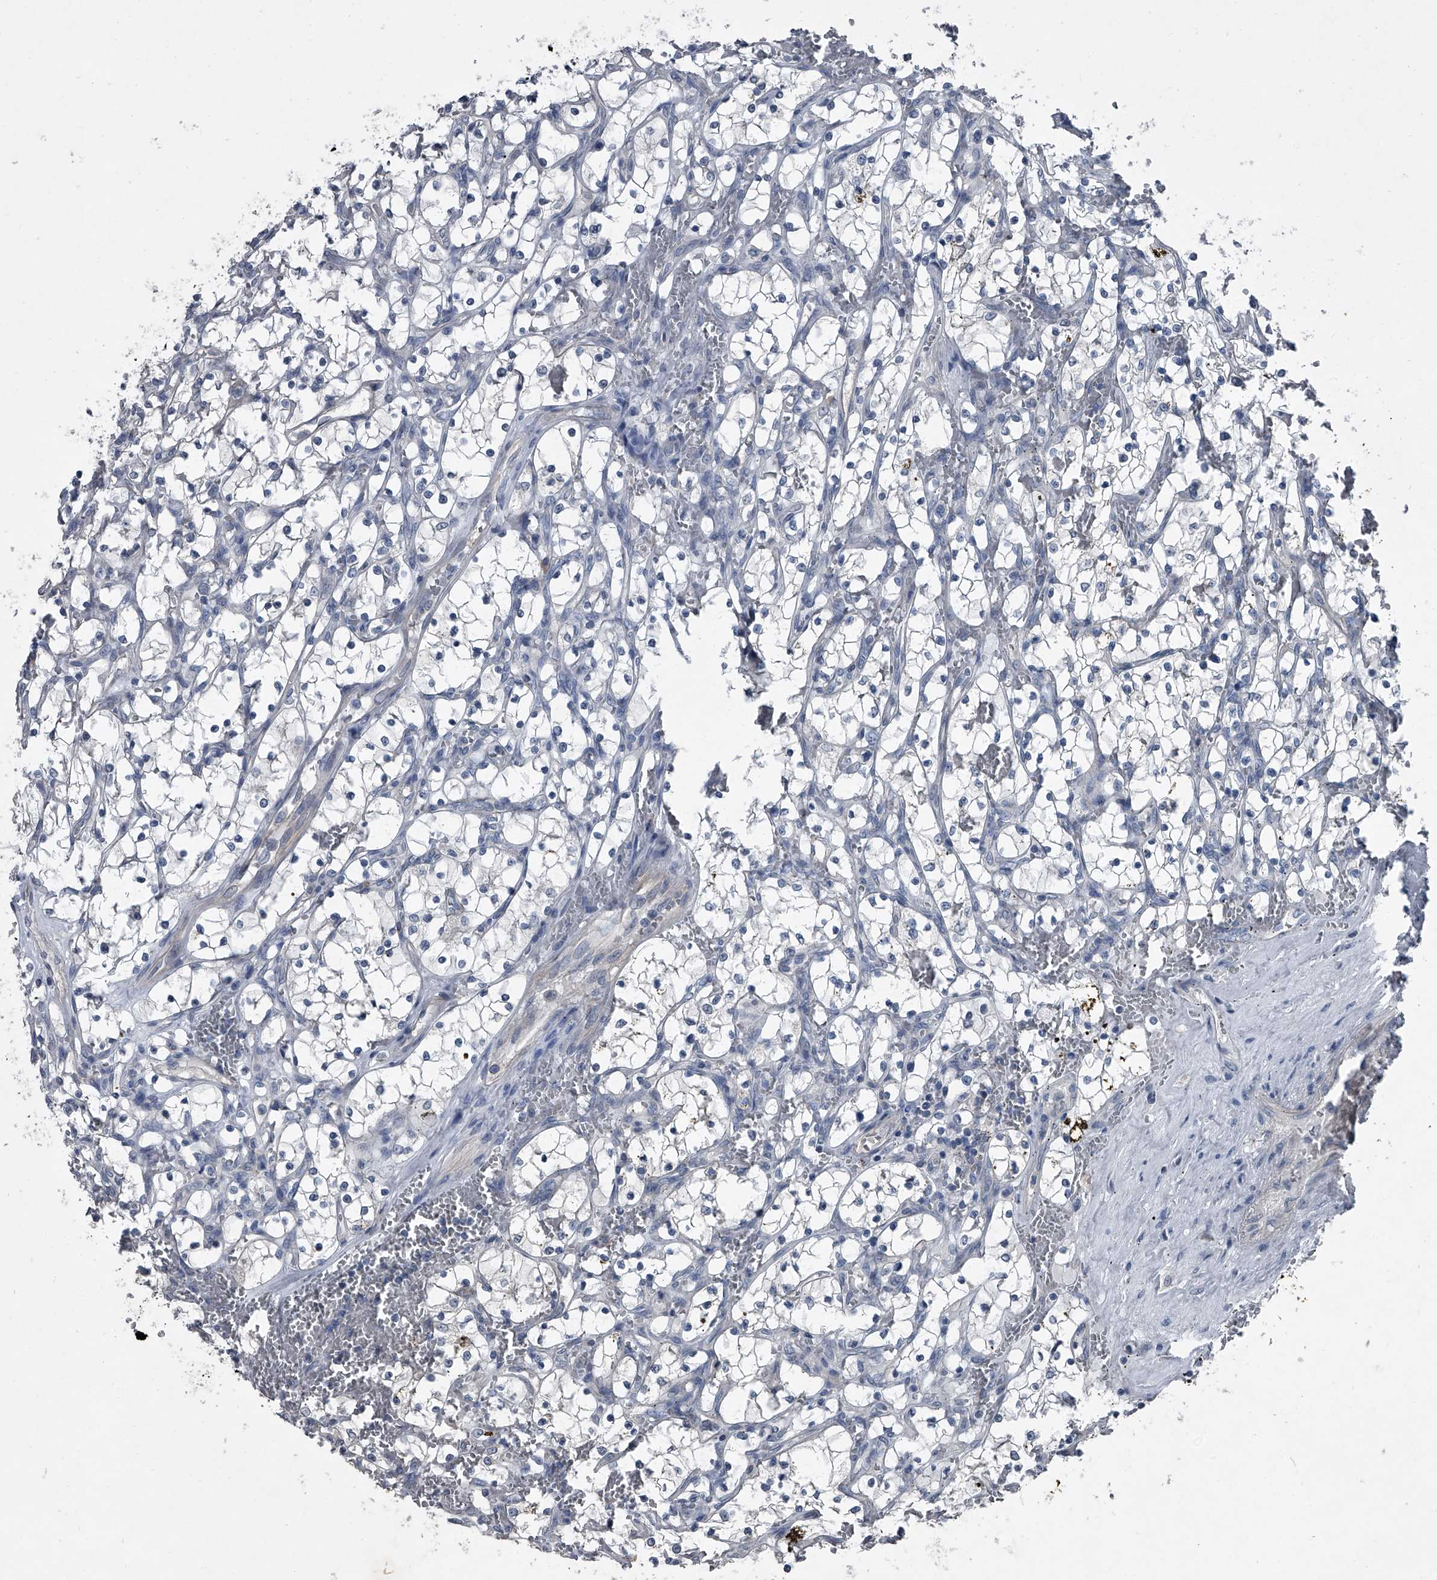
{"staining": {"intensity": "negative", "quantity": "none", "location": "none"}, "tissue": "renal cancer", "cell_type": "Tumor cells", "image_type": "cancer", "snomed": [{"axis": "morphology", "description": "Adenocarcinoma, NOS"}, {"axis": "topography", "description": "Kidney"}], "caption": "DAB immunohistochemical staining of human adenocarcinoma (renal) reveals no significant expression in tumor cells.", "gene": "HEPHL1", "patient": {"sex": "female", "age": 69}}